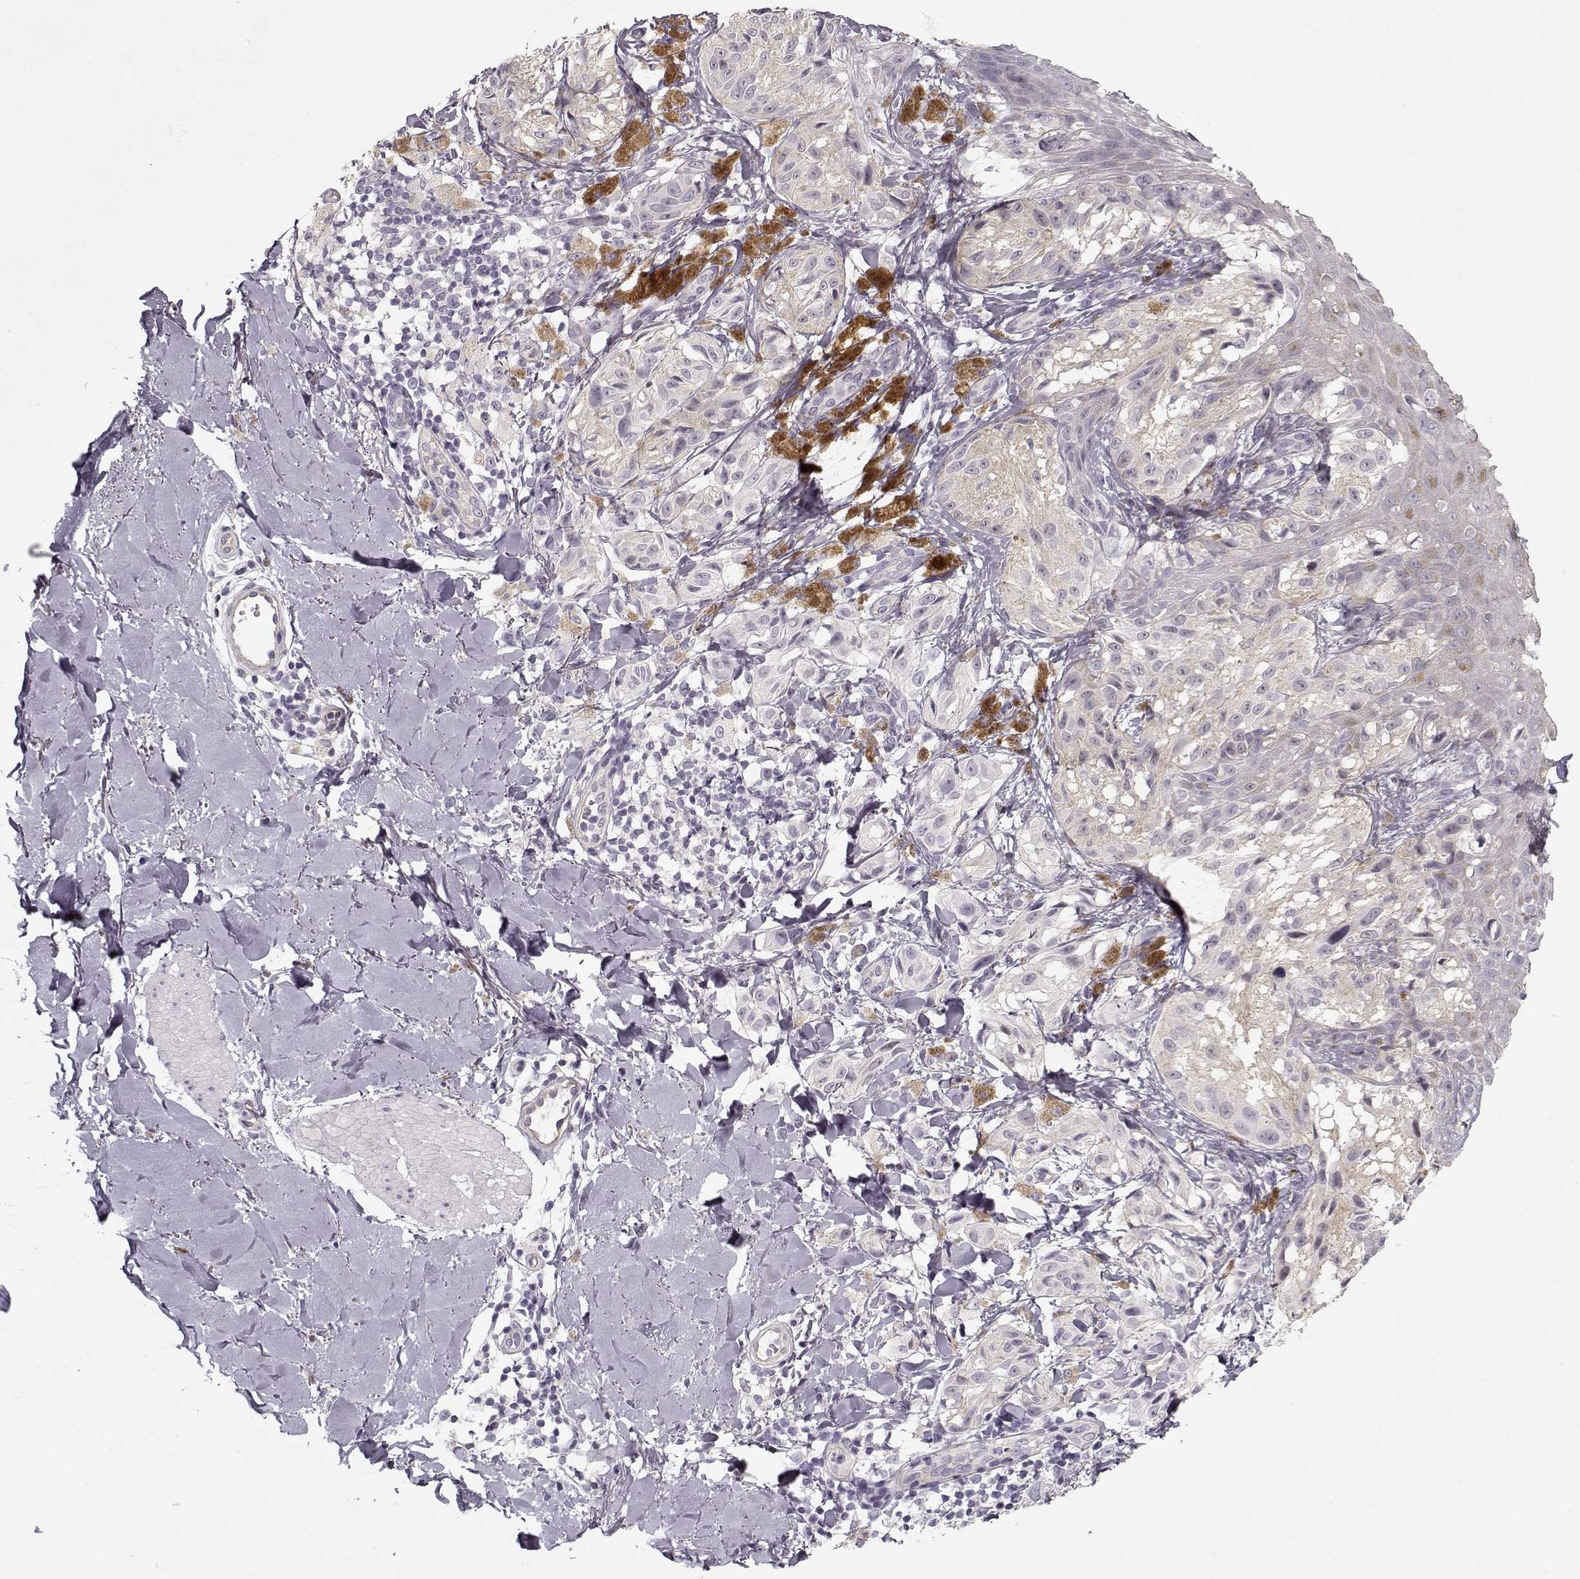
{"staining": {"intensity": "negative", "quantity": "none", "location": "none"}, "tissue": "melanoma", "cell_type": "Tumor cells", "image_type": "cancer", "snomed": [{"axis": "morphology", "description": "Malignant melanoma, NOS"}, {"axis": "topography", "description": "Skin"}], "caption": "Protein analysis of malignant melanoma shows no significant positivity in tumor cells.", "gene": "CCDC136", "patient": {"sex": "male", "age": 36}}